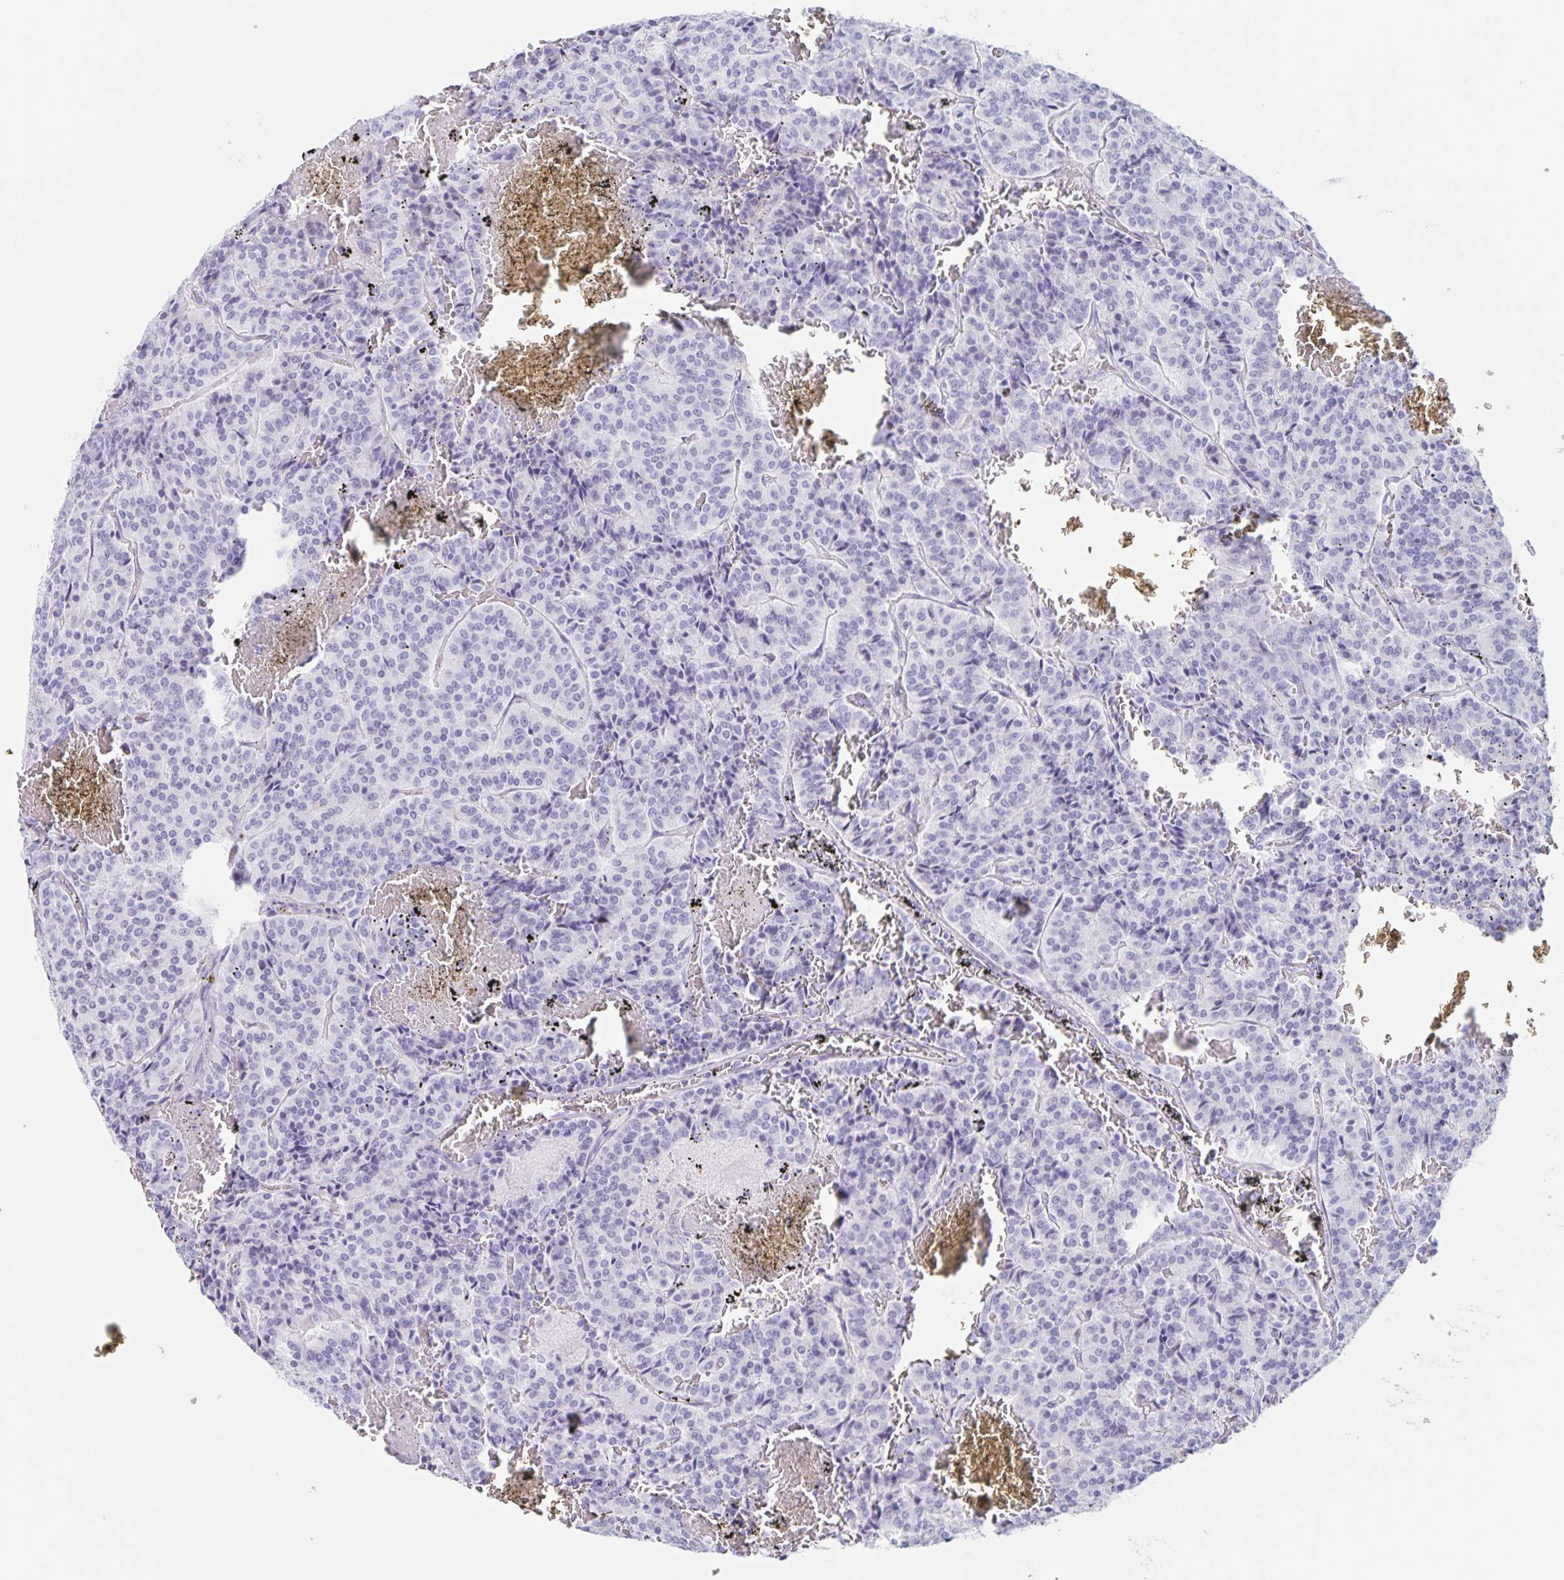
{"staining": {"intensity": "negative", "quantity": "none", "location": "none"}, "tissue": "carcinoid", "cell_type": "Tumor cells", "image_type": "cancer", "snomed": [{"axis": "morphology", "description": "Carcinoid, malignant, NOS"}, {"axis": "topography", "description": "Lung"}], "caption": "Tumor cells show no significant expression in malignant carcinoid.", "gene": "C12orf56", "patient": {"sex": "male", "age": 70}}